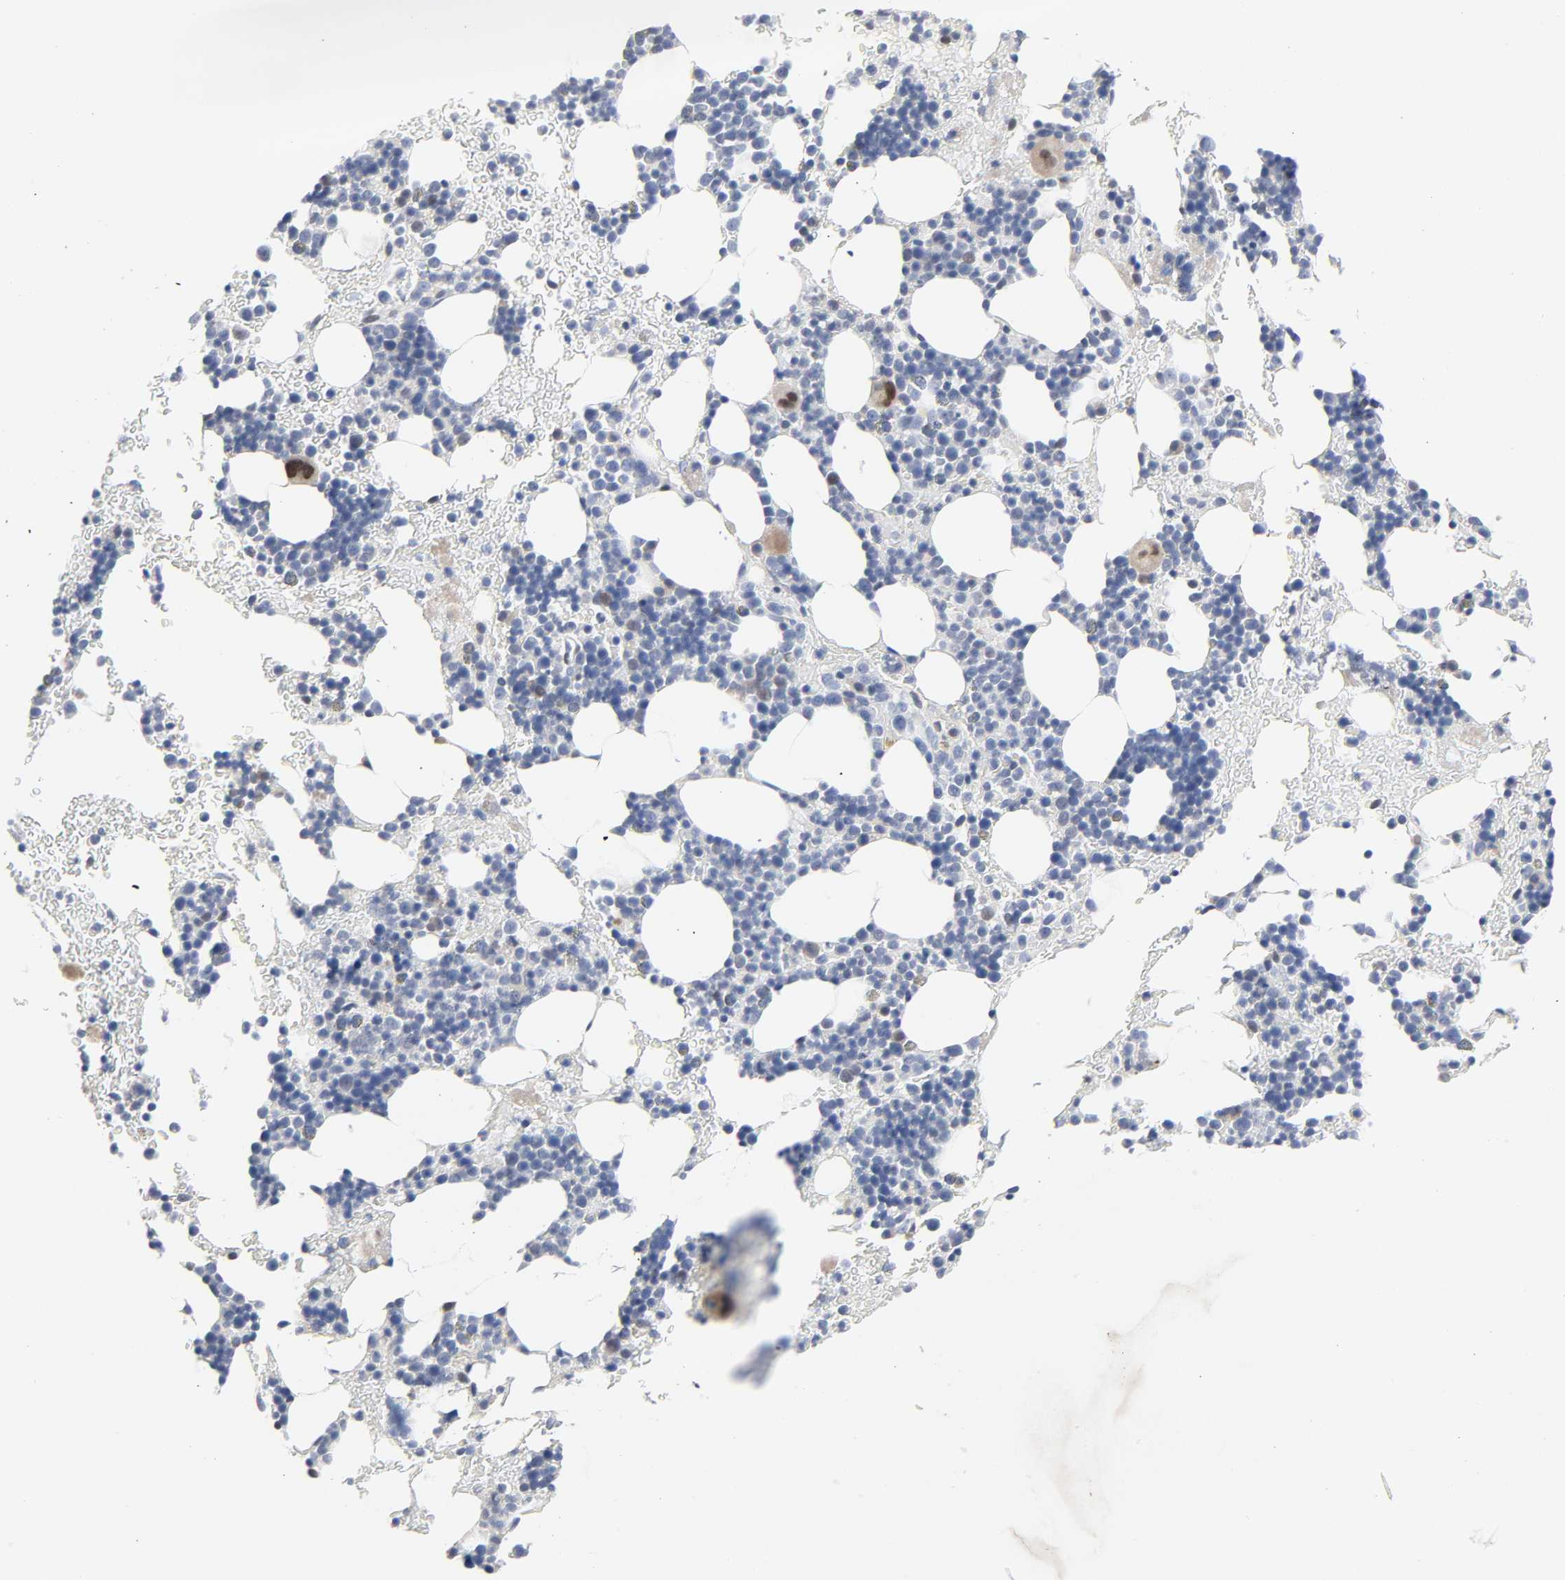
{"staining": {"intensity": "strong", "quantity": "<25%", "location": "nuclear"}, "tissue": "bone marrow", "cell_type": "Hematopoietic cells", "image_type": "normal", "snomed": [{"axis": "morphology", "description": "Normal tissue, NOS"}, {"axis": "topography", "description": "Bone marrow"}], "caption": "A medium amount of strong nuclear staining is seen in approximately <25% of hematopoietic cells in normal bone marrow.", "gene": "SALL2", "patient": {"sex": "male", "age": 17}}